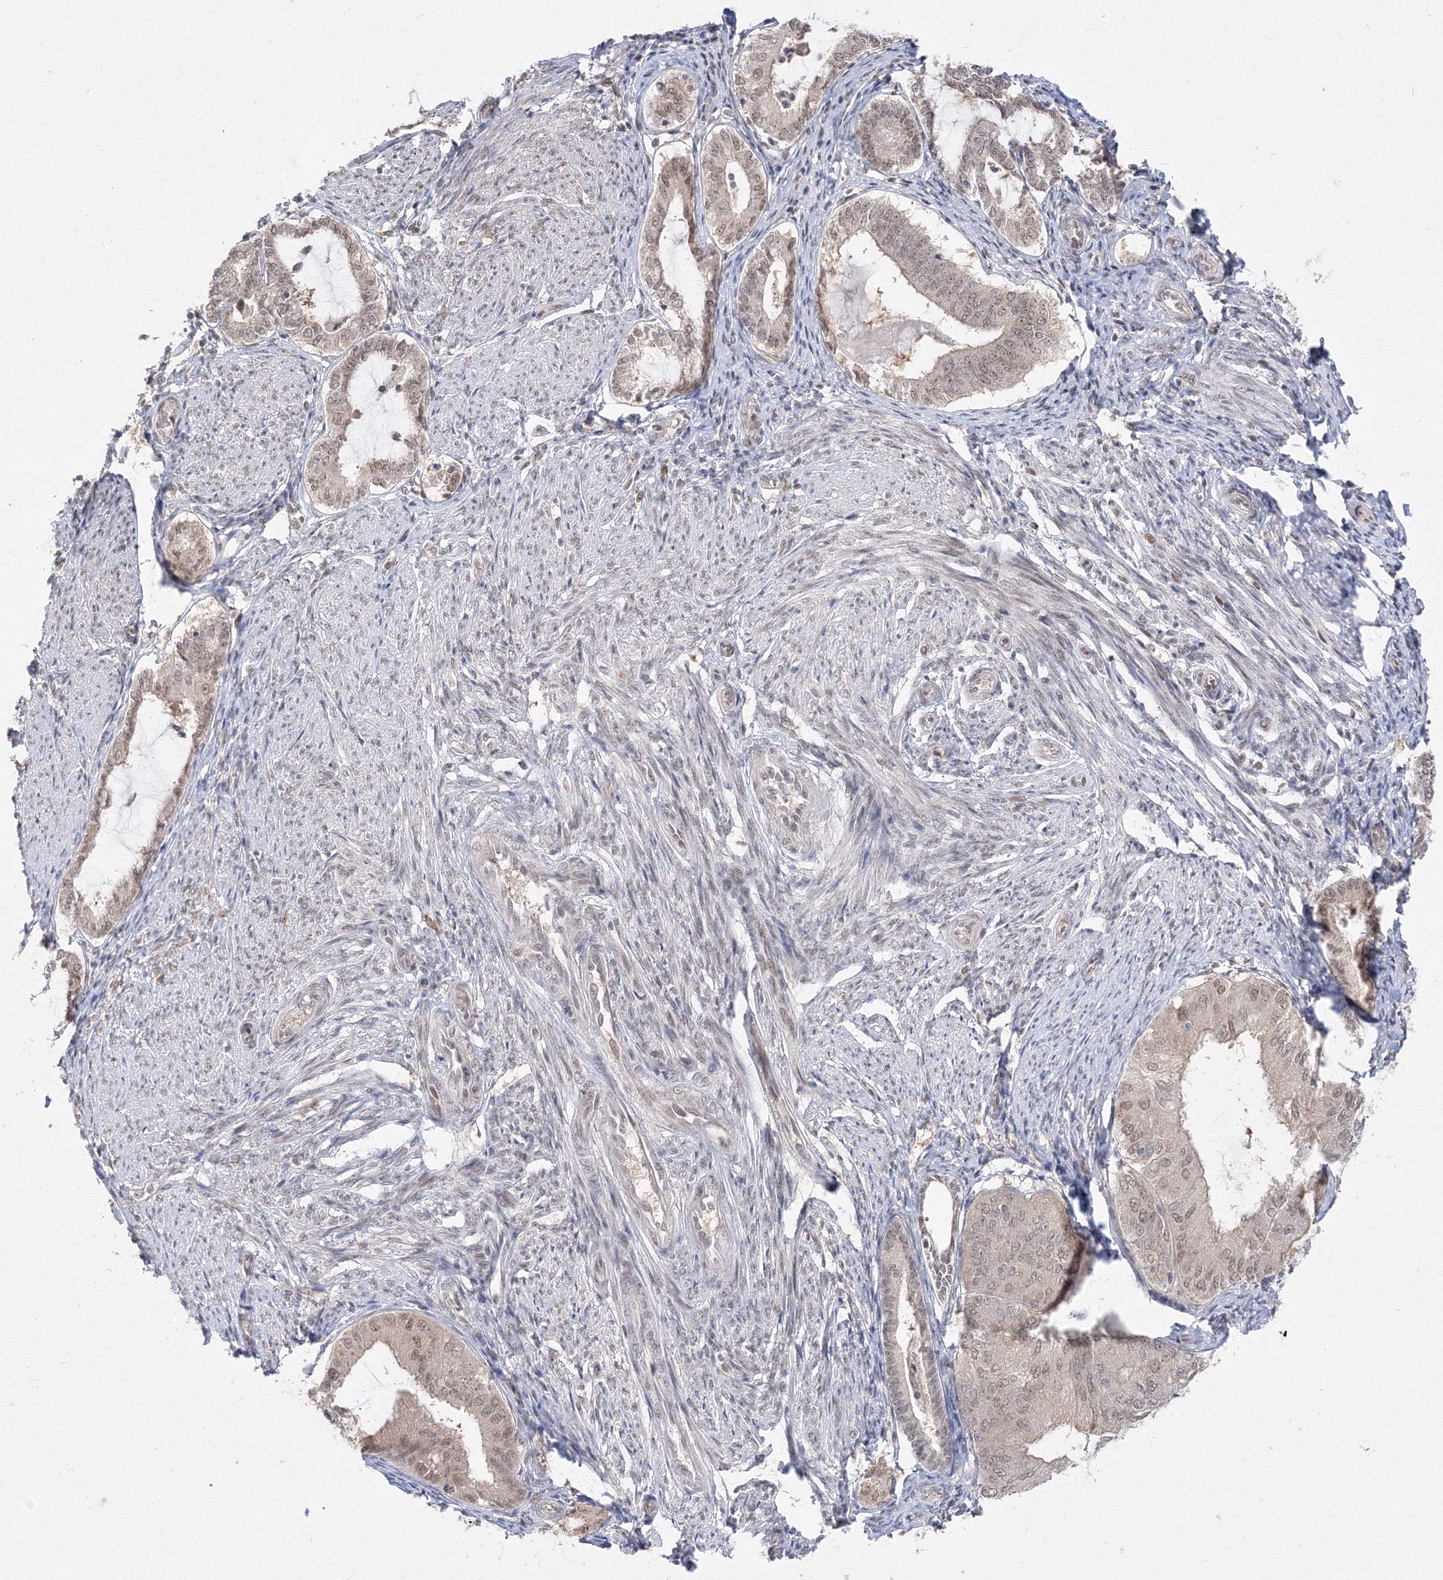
{"staining": {"intensity": "weak", "quantity": "25%-75%", "location": "nuclear"}, "tissue": "endometrial cancer", "cell_type": "Tumor cells", "image_type": "cancer", "snomed": [{"axis": "morphology", "description": "Adenocarcinoma, NOS"}, {"axis": "topography", "description": "Endometrium"}], "caption": "The photomicrograph displays immunohistochemical staining of endometrial cancer (adenocarcinoma). There is weak nuclear expression is seen in approximately 25%-75% of tumor cells.", "gene": "COPS4", "patient": {"sex": "female", "age": 81}}